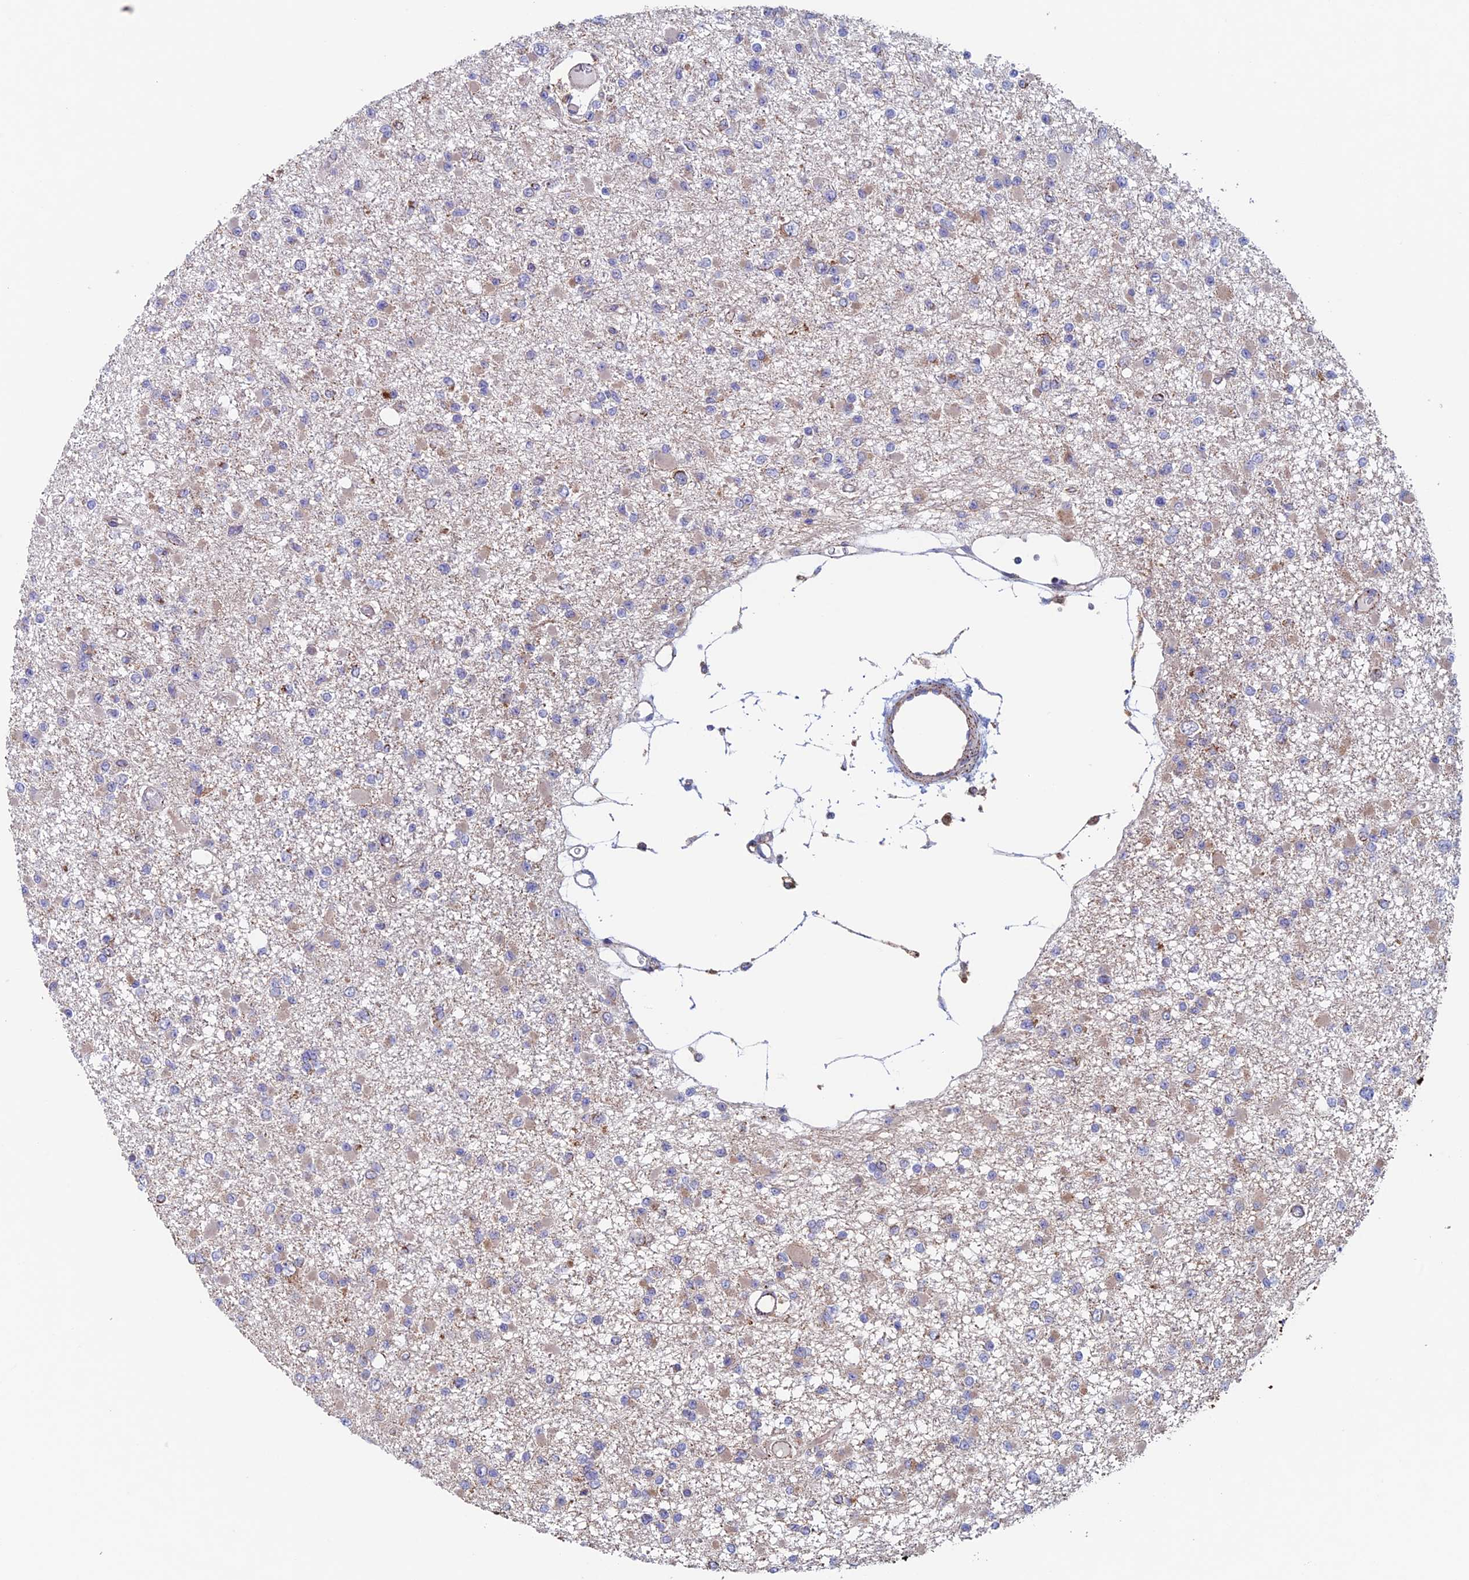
{"staining": {"intensity": "weak", "quantity": "<25%", "location": "cytoplasmic/membranous"}, "tissue": "glioma", "cell_type": "Tumor cells", "image_type": "cancer", "snomed": [{"axis": "morphology", "description": "Glioma, malignant, Low grade"}, {"axis": "topography", "description": "Brain"}], "caption": "This is a histopathology image of immunohistochemistry staining of low-grade glioma (malignant), which shows no positivity in tumor cells. Nuclei are stained in blue.", "gene": "MRPL1", "patient": {"sex": "female", "age": 22}}